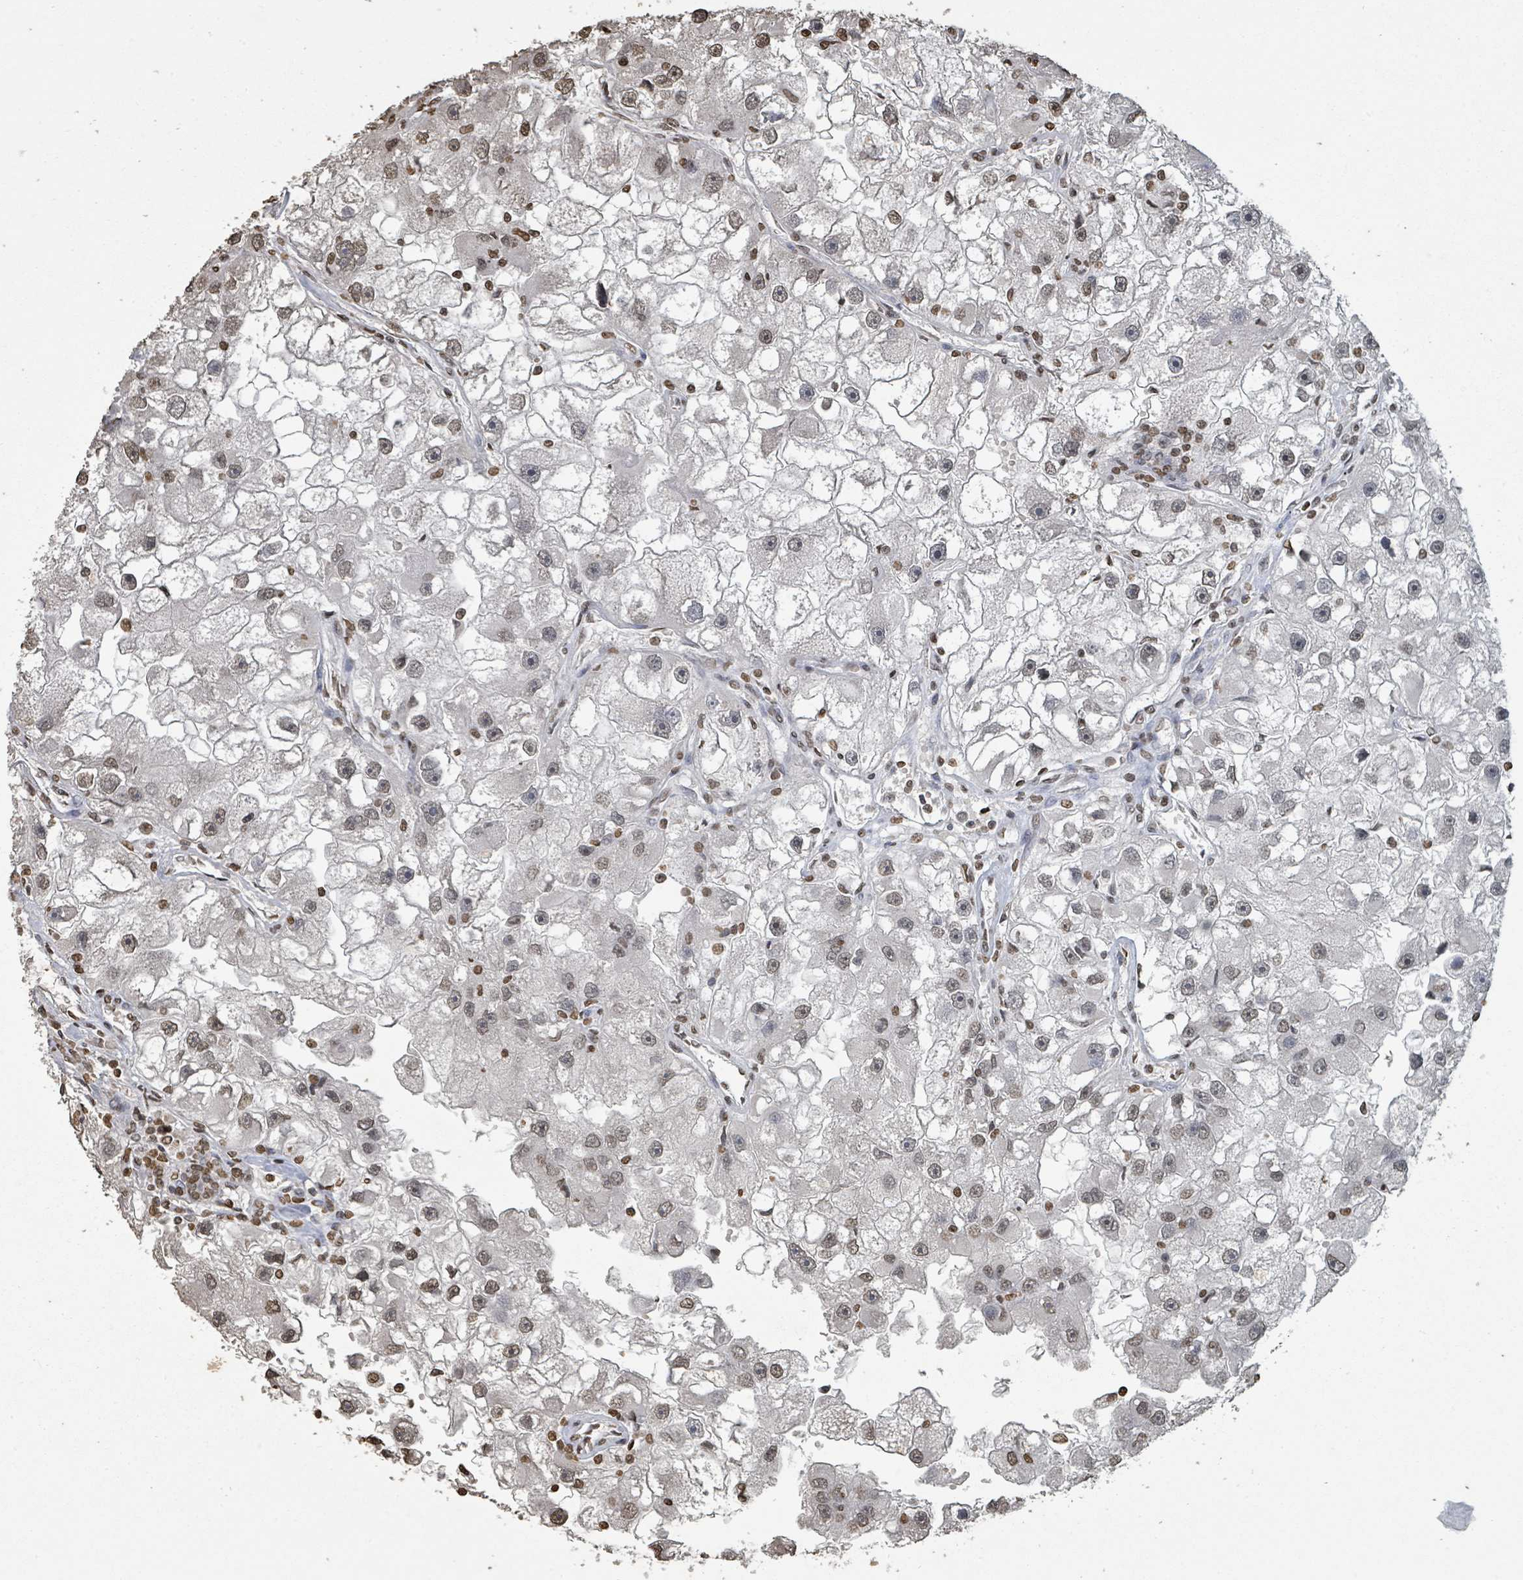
{"staining": {"intensity": "moderate", "quantity": ">75%", "location": "nuclear"}, "tissue": "renal cancer", "cell_type": "Tumor cells", "image_type": "cancer", "snomed": [{"axis": "morphology", "description": "Adenocarcinoma, NOS"}, {"axis": "topography", "description": "Kidney"}], "caption": "Protein expression analysis of renal cancer (adenocarcinoma) displays moderate nuclear expression in approximately >75% of tumor cells. (DAB (3,3'-diaminobenzidine) IHC, brown staining for protein, blue staining for nuclei).", "gene": "MRPS12", "patient": {"sex": "male", "age": 63}}